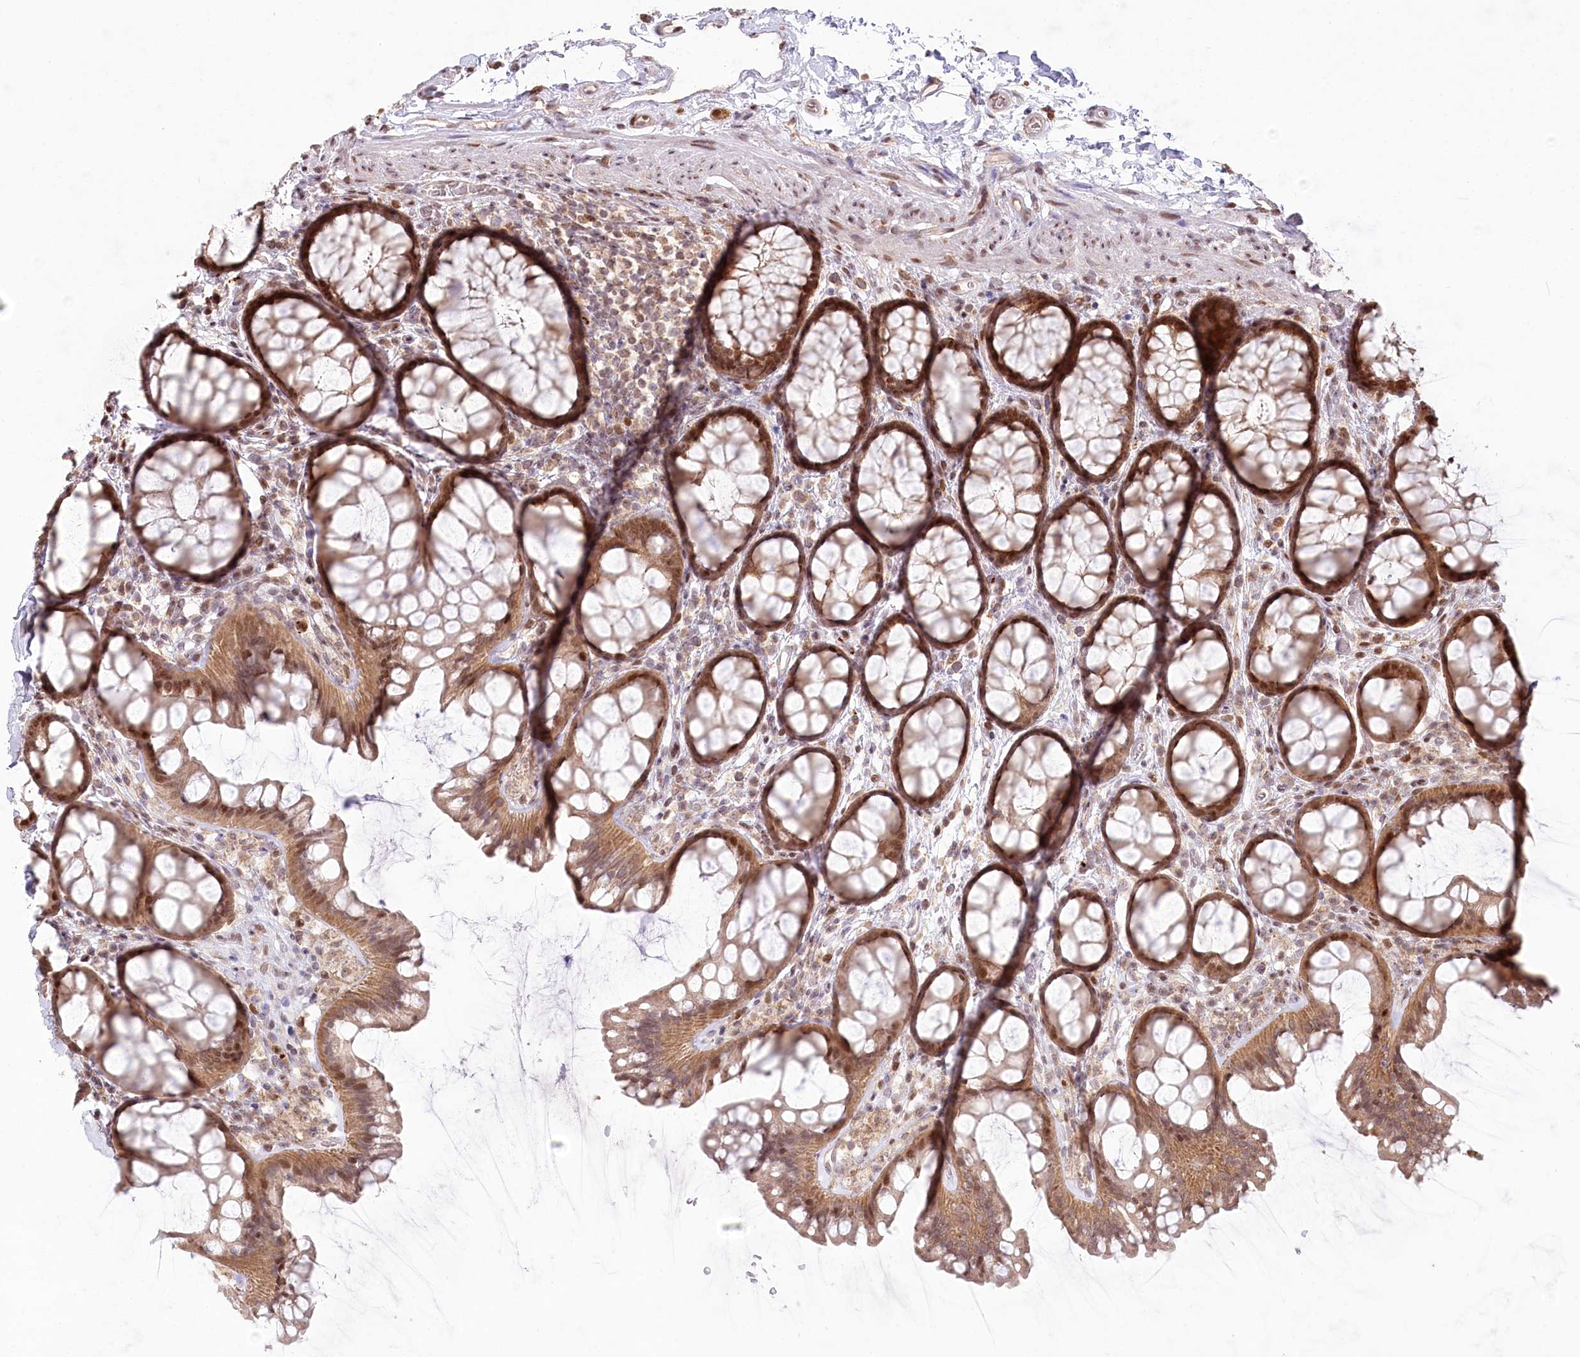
{"staining": {"intensity": "weak", "quantity": ">75%", "location": "cytoplasmic/membranous,nuclear"}, "tissue": "colon", "cell_type": "Endothelial cells", "image_type": "normal", "snomed": [{"axis": "morphology", "description": "Normal tissue, NOS"}, {"axis": "topography", "description": "Colon"}], "caption": "Weak cytoplasmic/membranous,nuclear expression for a protein is identified in about >75% of endothelial cells of normal colon using IHC.", "gene": "PYURF", "patient": {"sex": "female", "age": 82}}